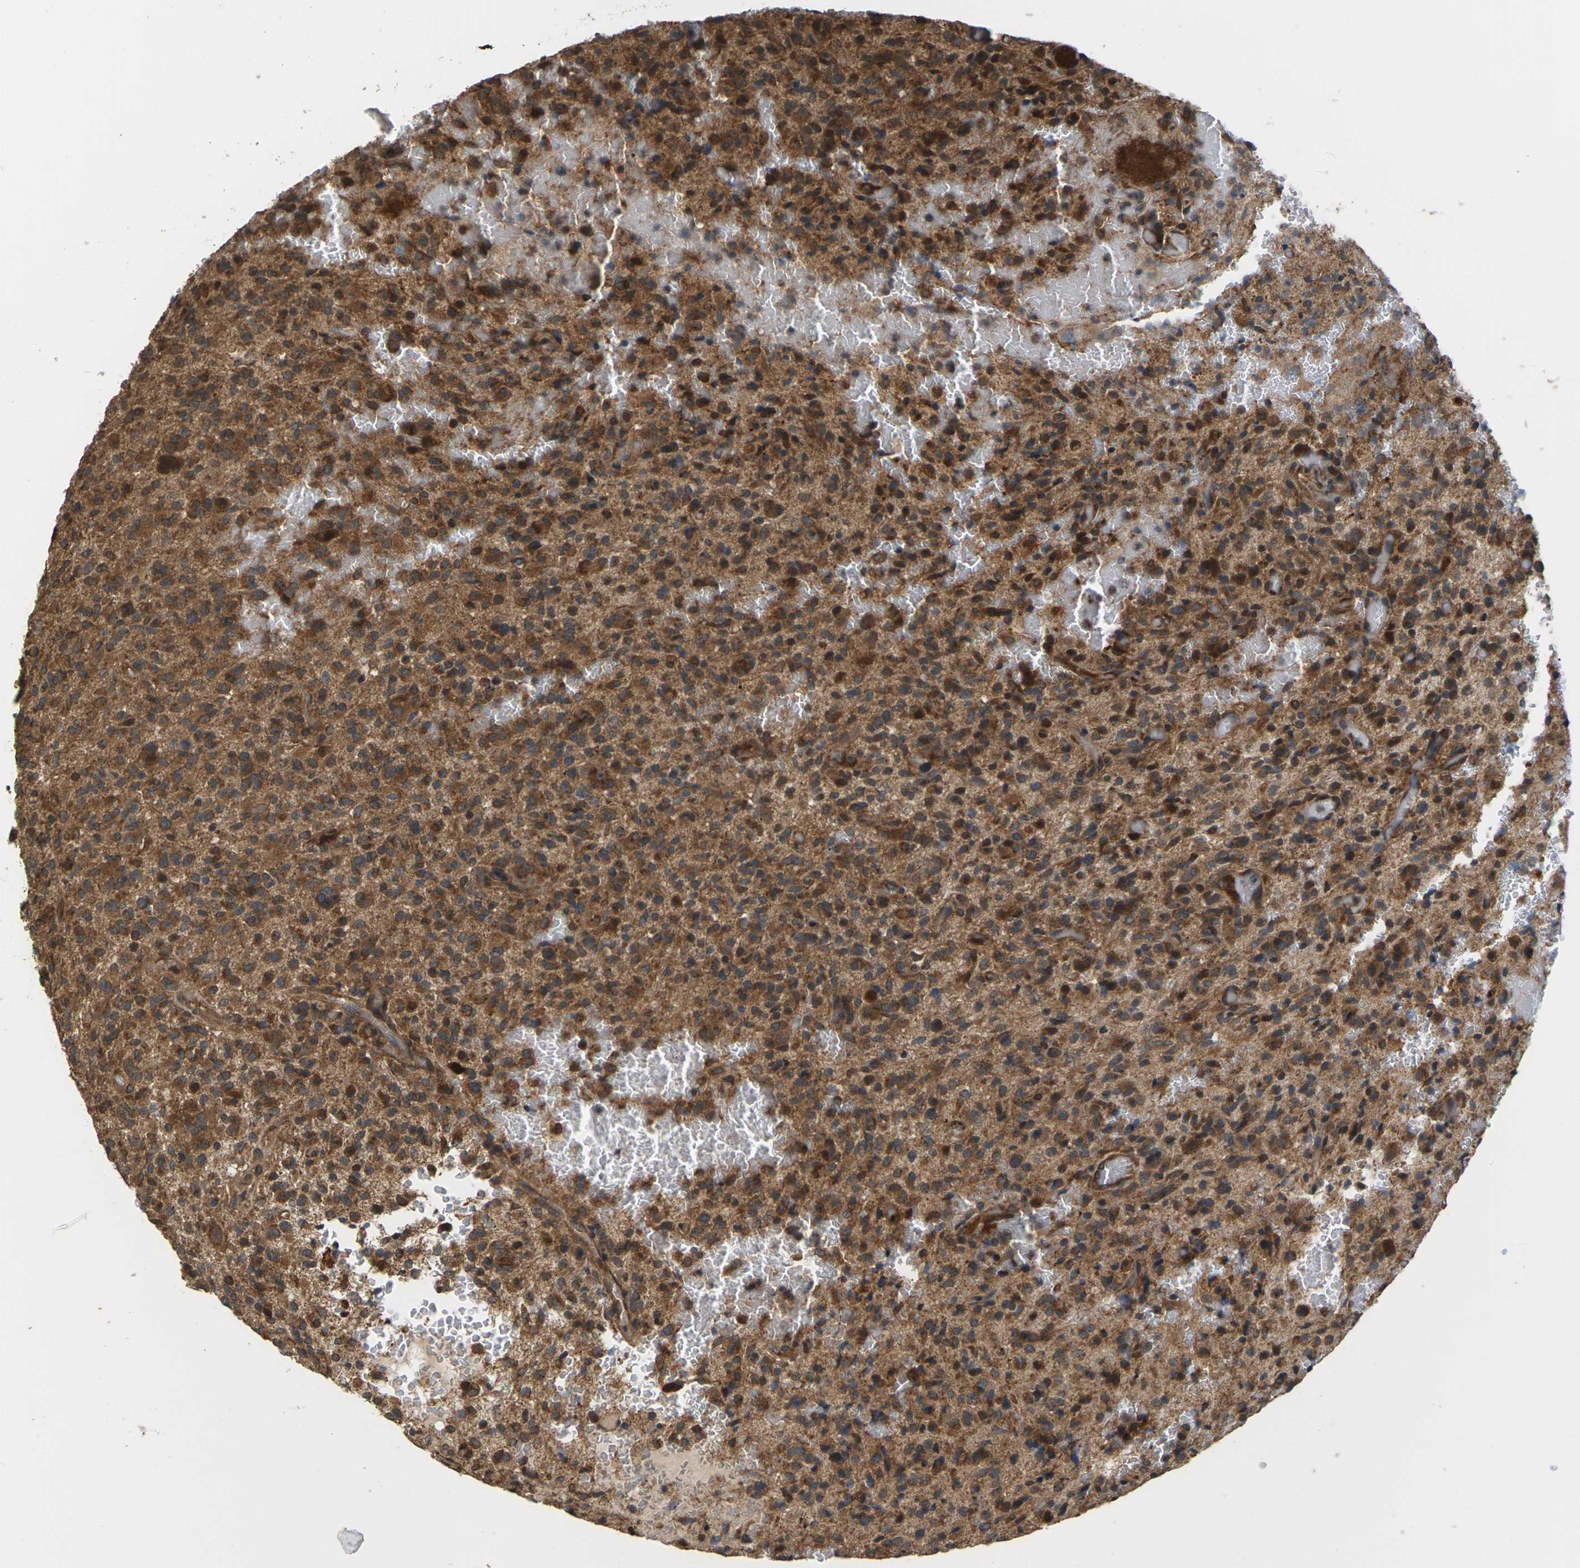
{"staining": {"intensity": "moderate", "quantity": ">75%", "location": "cytoplasmic/membranous"}, "tissue": "glioma", "cell_type": "Tumor cells", "image_type": "cancer", "snomed": [{"axis": "morphology", "description": "Glioma, malignant, High grade"}, {"axis": "topography", "description": "Brain"}], "caption": "This is an image of IHC staining of glioma, which shows moderate positivity in the cytoplasmic/membranous of tumor cells.", "gene": "NRAS", "patient": {"sex": "male", "age": 71}}